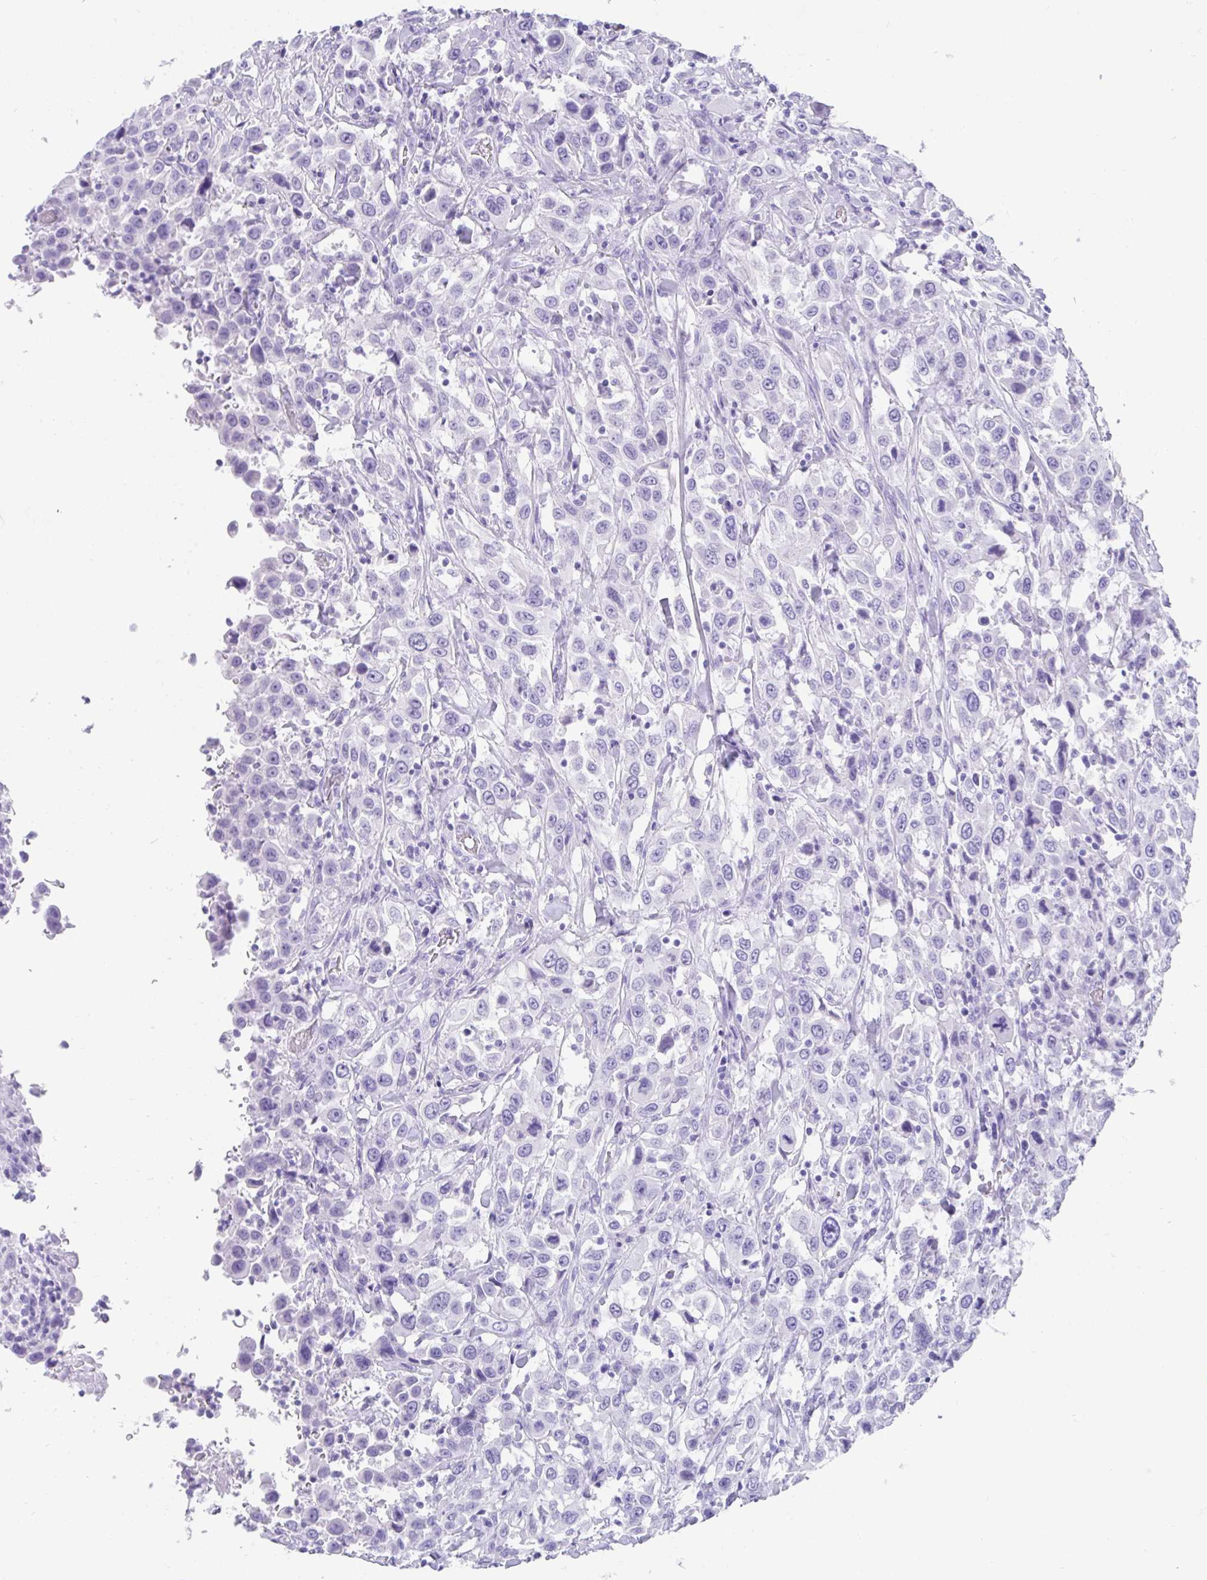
{"staining": {"intensity": "negative", "quantity": "none", "location": "none"}, "tissue": "urothelial cancer", "cell_type": "Tumor cells", "image_type": "cancer", "snomed": [{"axis": "morphology", "description": "Urothelial carcinoma, High grade"}, {"axis": "topography", "description": "Urinary bladder"}], "caption": "Human urothelial cancer stained for a protein using immunohistochemistry (IHC) shows no positivity in tumor cells.", "gene": "FAM107A", "patient": {"sex": "male", "age": 61}}